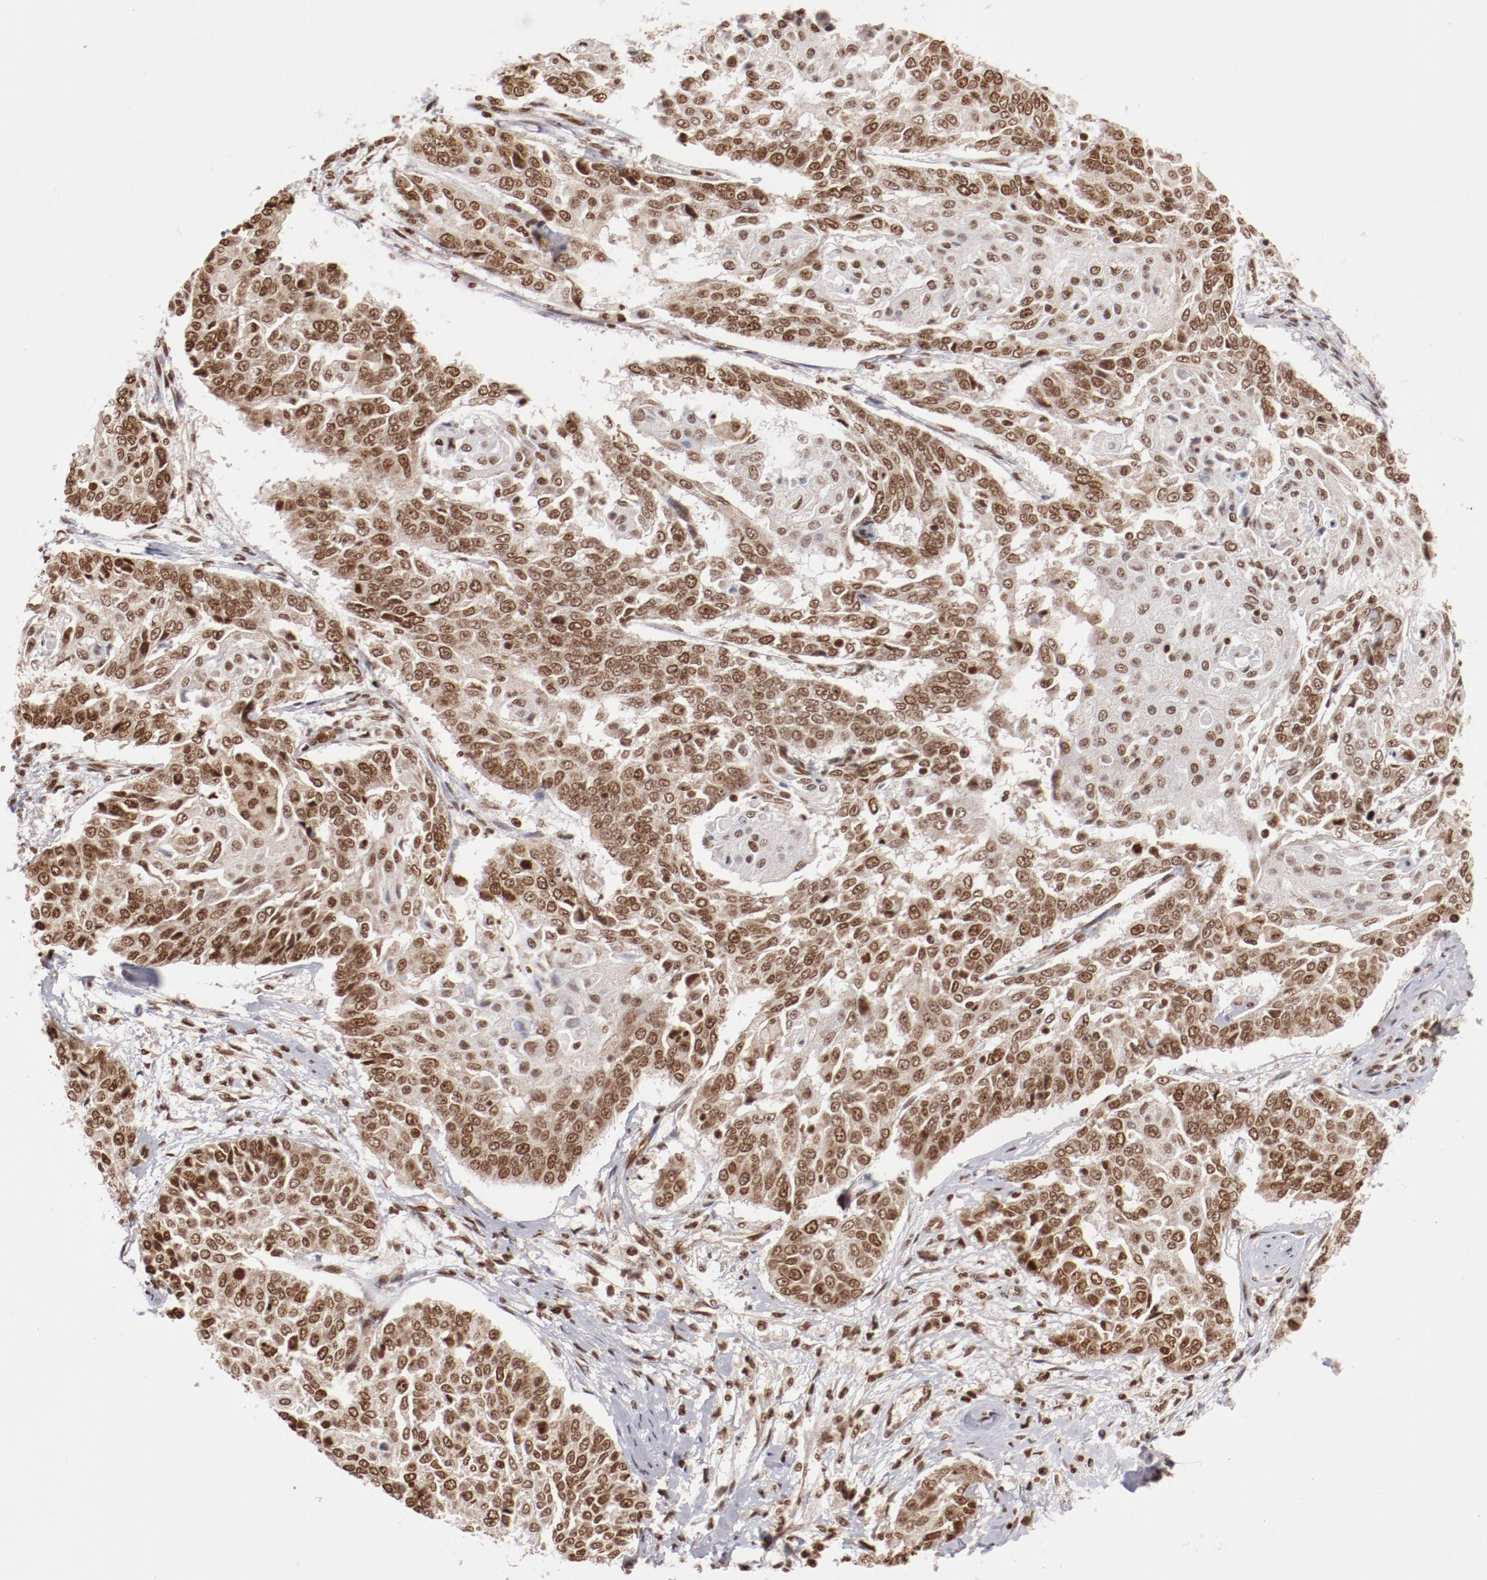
{"staining": {"intensity": "moderate", "quantity": ">75%", "location": "nuclear"}, "tissue": "cervical cancer", "cell_type": "Tumor cells", "image_type": "cancer", "snomed": [{"axis": "morphology", "description": "Squamous cell carcinoma, NOS"}, {"axis": "topography", "description": "Cervix"}], "caption": "Immunohistochemical staining of cervical cancer reveals medium levels of moderate nuclear protein staining in about >75% of tumor cells. The protein of interest is shown in brown color, while the nuclei are stained blue.", "gene": "ABL2", "patient": {"sex": "female", "age": 64}}